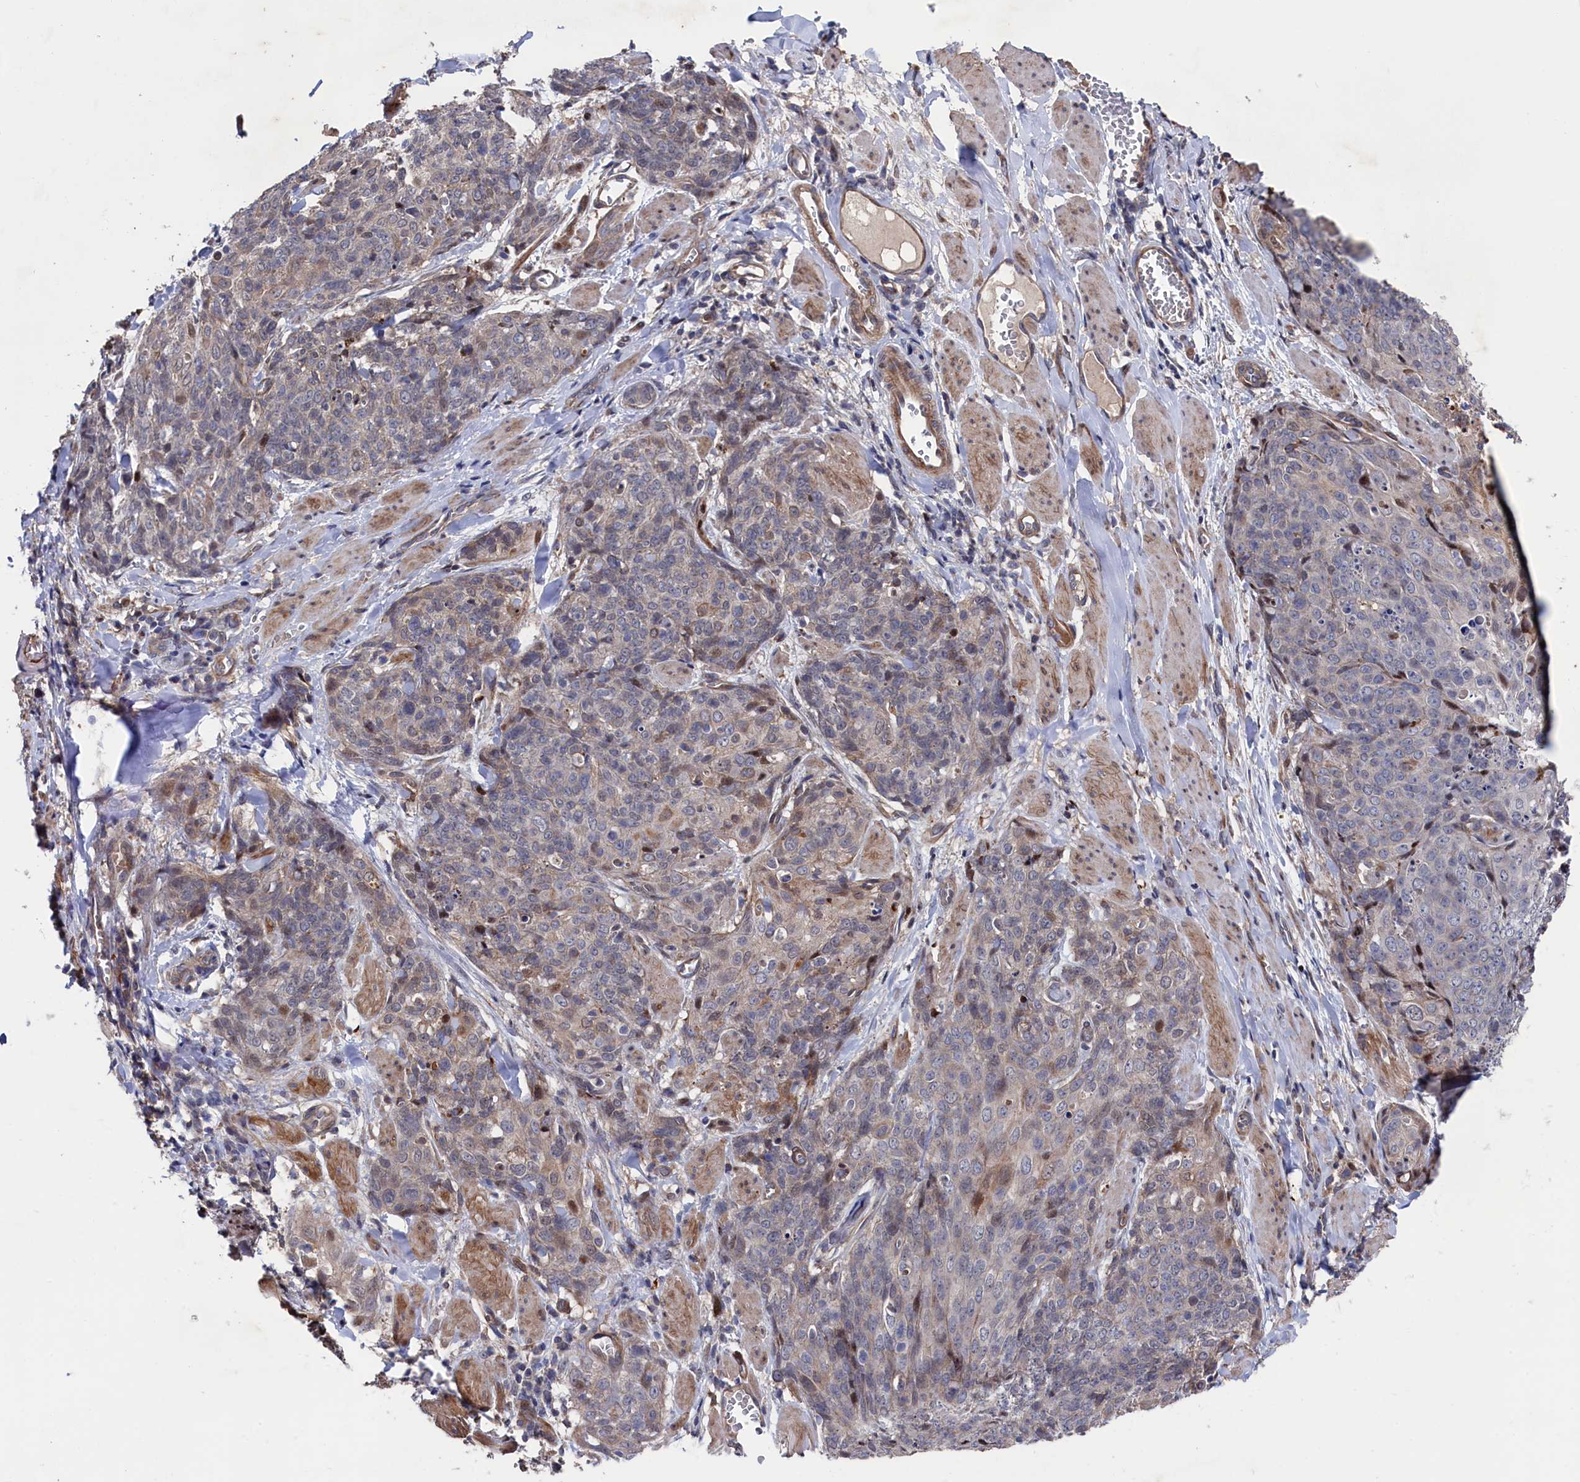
{"staining": {"intensity": "moderate", "quantity": "<25%", "location": "cytoplasmic/membranous"}, "tissue": "skin cancer", "cell_type": "Tumor cells", "image_type": "cancer", "snomed": [{"axis": "morphology", "description": "Squamous cell carcinoma, NOS"}, {"axis": "topography", "description": "Skin"}, {"axis": "topography", "description": "Vulva"}], "caption": "IHC micrograph of neoplastic tissue: skin cancer stained using immunohistochemistry shows low levels of moderate protein expression localized specifically in the cytoplasmic/membranous of tumor cells, appearing as a cytoplasmic/membranous brown color.", "gene": "ZNF891", "patient": {"sex": "female", "age": 85}}